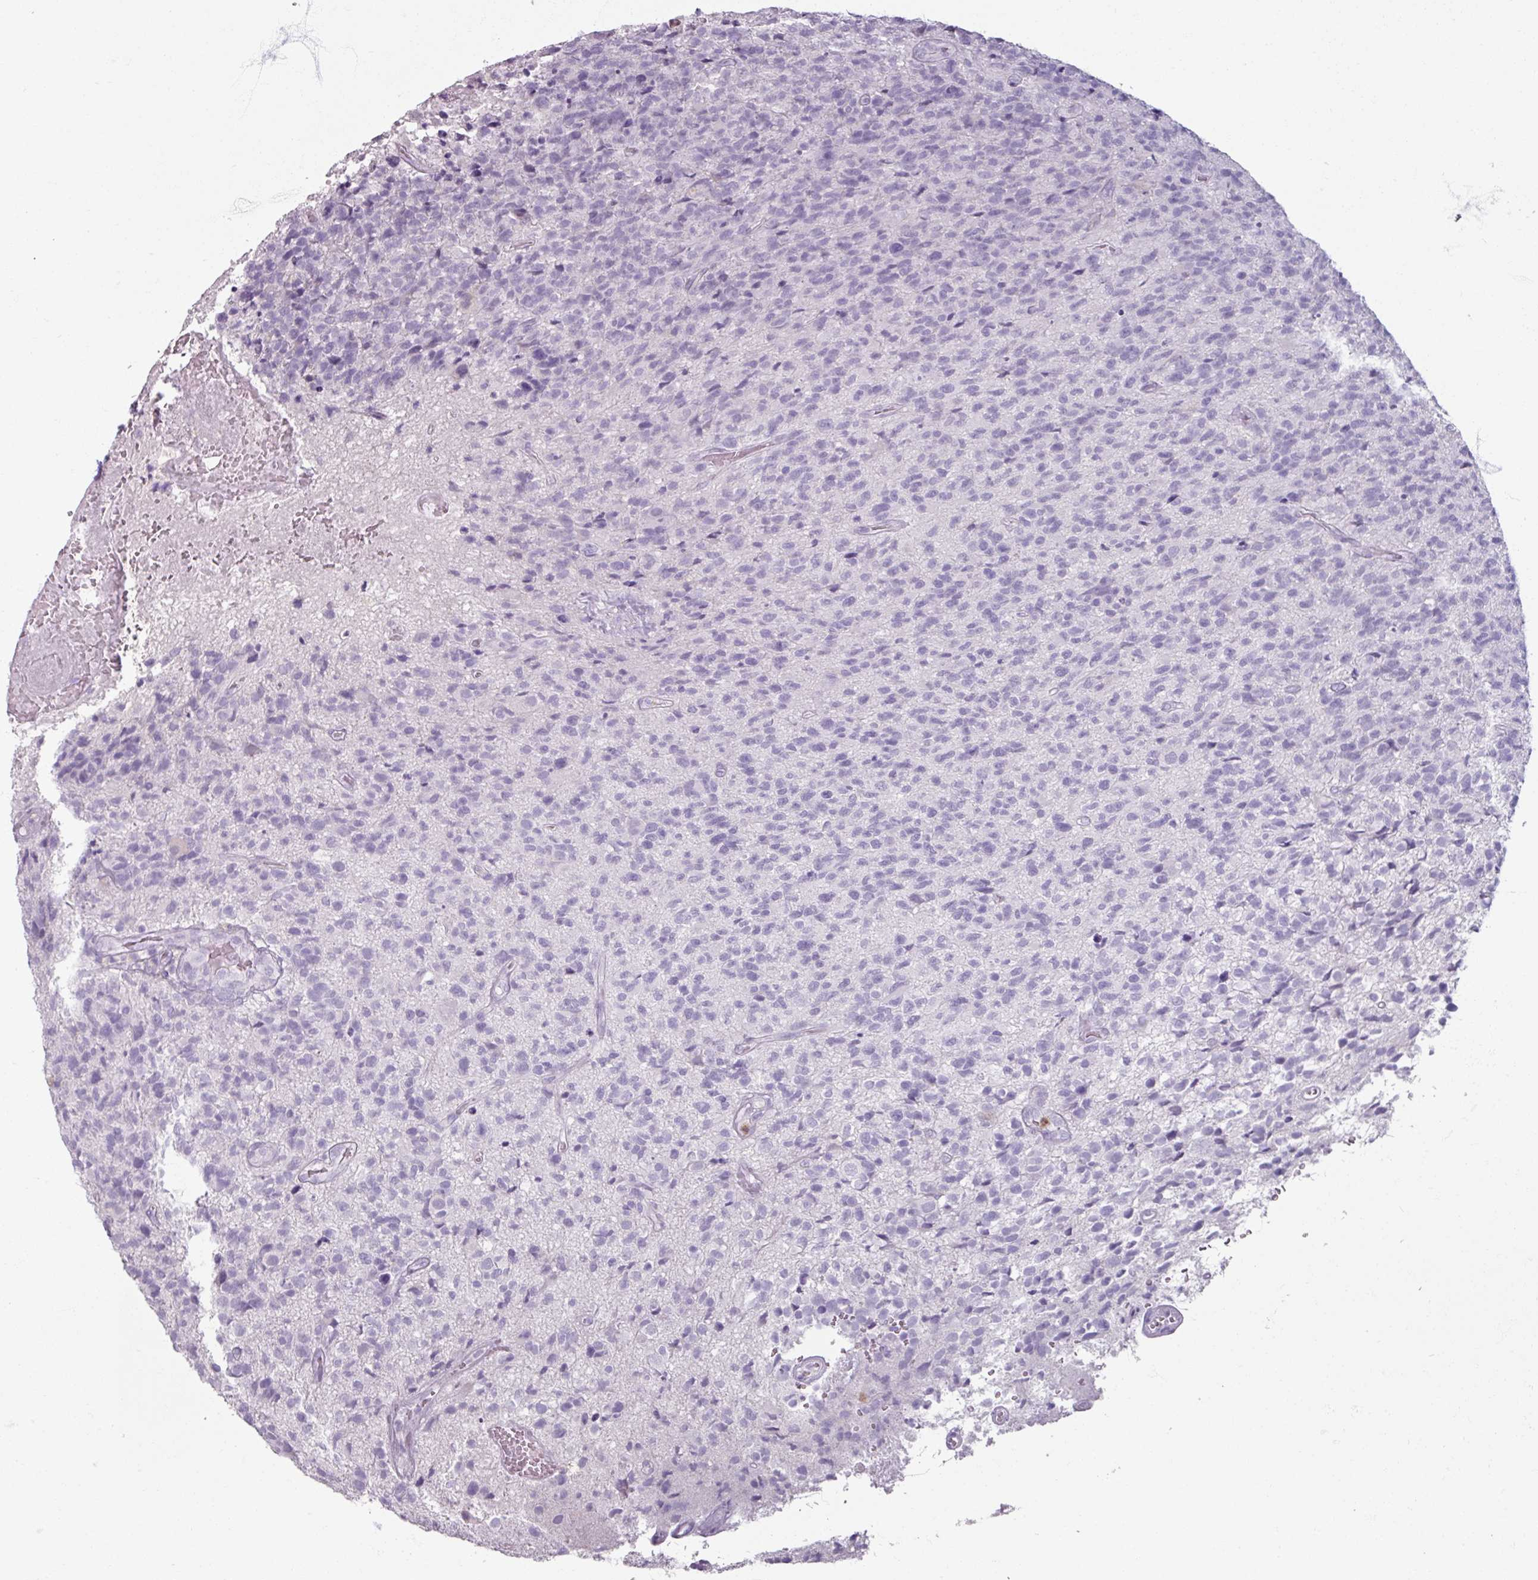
{"staining": {"intensity": "negative", "quantity": "none", "location": "none"}, "tissue": "glioma", "cell_type": "Tumor cells", "image_type": "cancer", "snomed": [{"axis": "morphology", "description": "Glioma, malignant, High grade"}, {"axis": "topography", "description": "Brain"}], "caption": "Tumor cells are negative for brown protein staining in malignant glioma (high-grade).", "gene": "ARG1", "patient": {"sex": "male", "age": 76}}